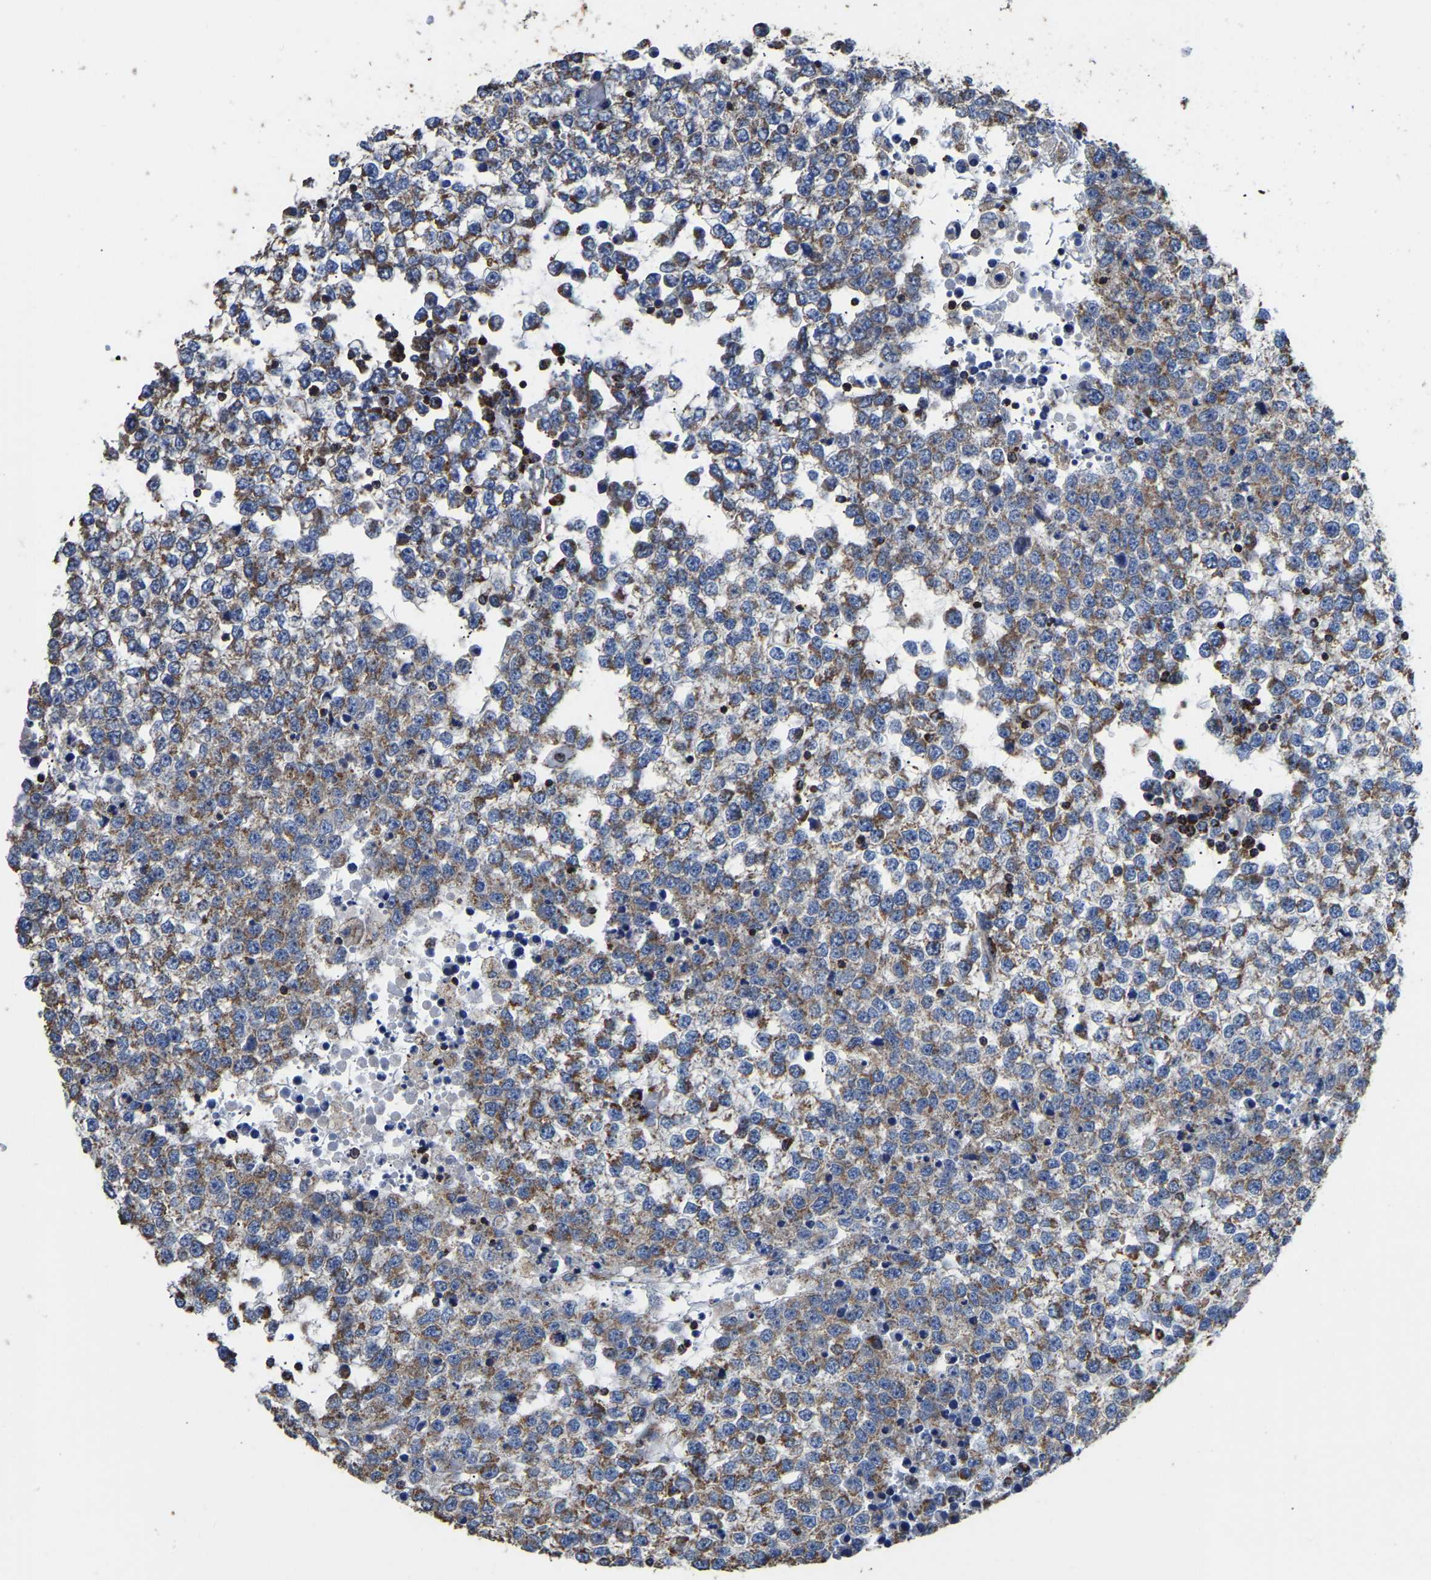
{"staining": {"intensity": "moderate", "quantity": ">75%", "location": "cytoplasmic/membranous"}, "tissue": "testis cancer", "cell_type": "Tumor cells", "image_type": "cancer", "snomed": [{"axis": "morphology", "description": "Seminoma, NOS"}, {"axis": "topography", "description": "Testis"}], "caption": "Brown immunohistochemical staining in human testis cancer (seminoma) shows moderate cytoplasmic/membranous expression in about >75% of tumor cells. The protein of interest is stained brown, and the nuclei are stained in blue (DAB IHC with brightfield microscopy, high magnification).", "gene": "ETFA", "patient": {"sex": "male", "age": 65}}